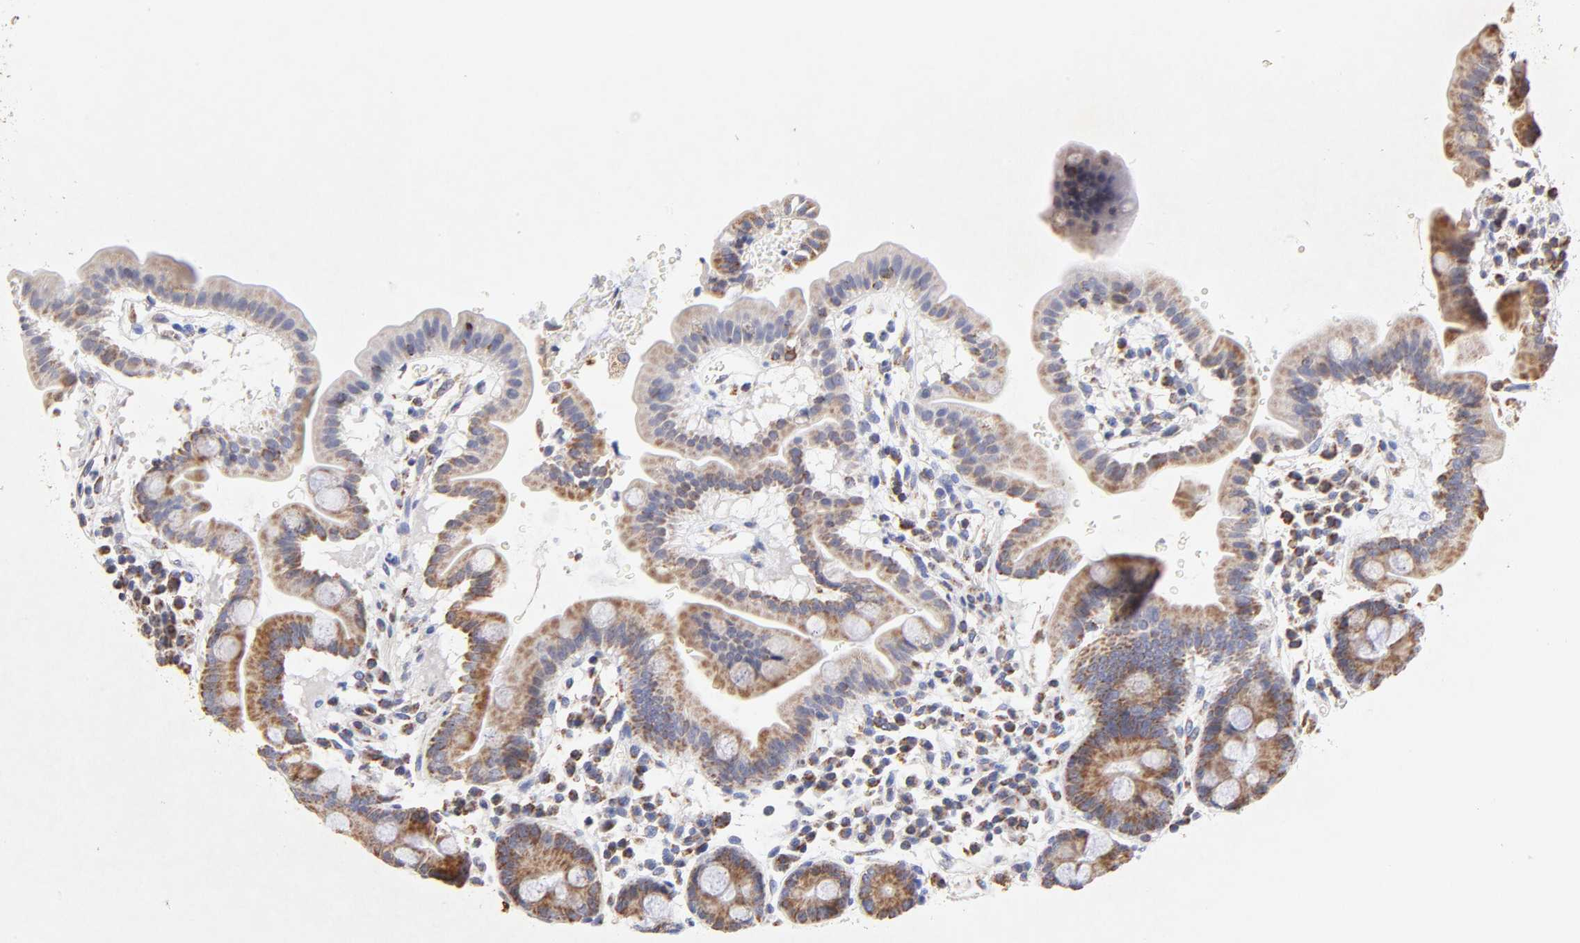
{"staining": {"intensity": "moderate", "quantity": ">75%", "location": "cytoplasmic/membranous"}, "tissue": "duodenum", "cell_type": "Glandular cells", "image_type": "normal", "snomed": [{"axis": "morphology", "description": "Normal tissue, NOS"}, {"axis": "topography", "description": "Duodenum"}], "caption": "Immunohistochemistry (IHC) histopathology image of unremarkable duodenum stained for a protein (brown), which demonstrates medium levels of moderate cytoplasmic/membranous staining in about >75% of glandular cells.", "gene": "SSBP1", "patient": {"sex": "male", "age": 50}}